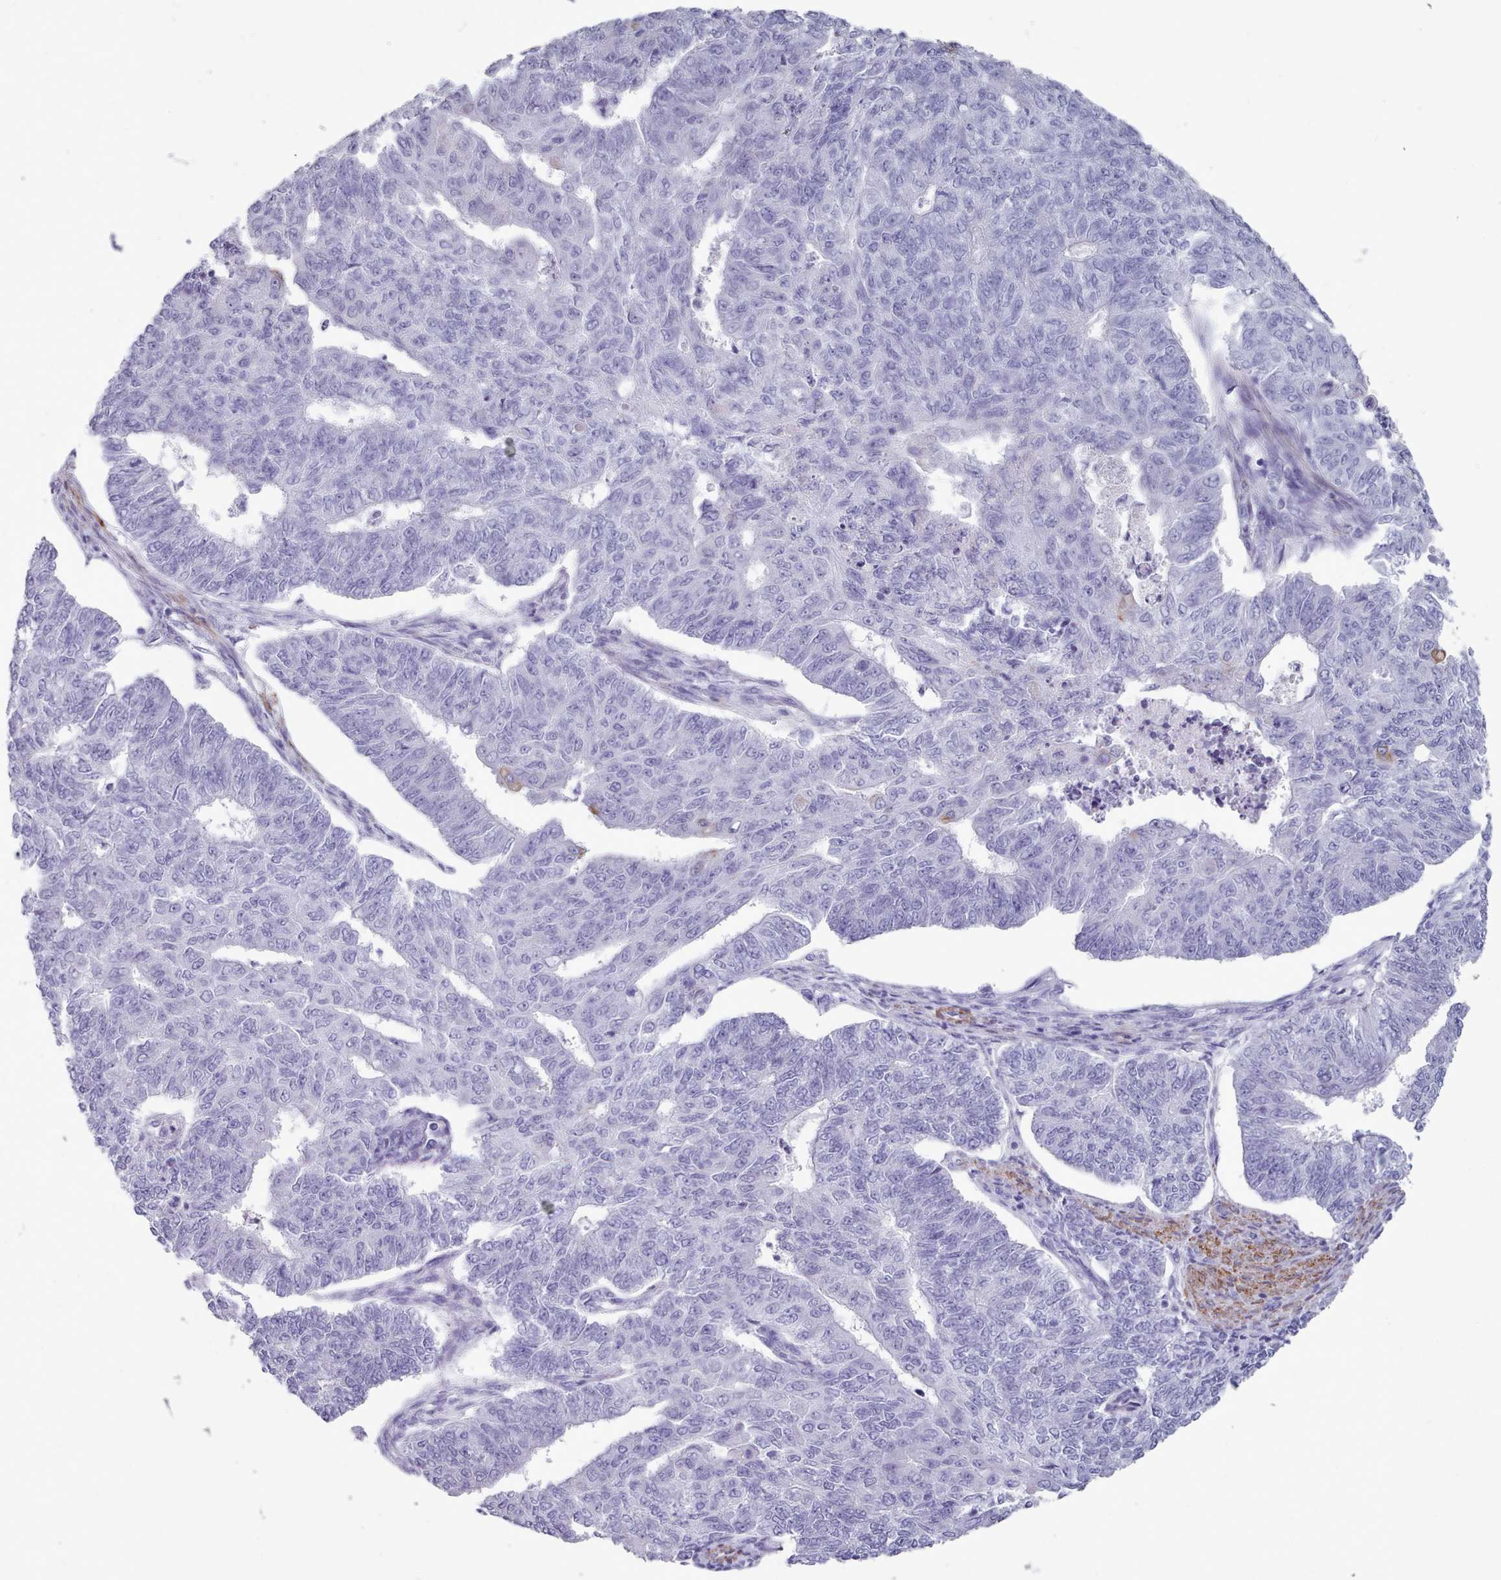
{"staining": {"intensity": "negative", "quantity": "none", "location": "none"}, "tissue": "endometrial cancer", "cell_type": "Tumor cells", "image_type": "cancer", "snomed": [{"axis": "morphology", "description": "Adenocarcinoma, NOS"}, {"axis": "topography", "description": "Endometrium"}], "caption": "IHC of endometrial adenocarcinoma displays no expression in tumor cells. (DAB (3,3'-diaminobenzidine) immunohistochemistry (IHC) visualized using brightfield microscopy, high magnification).", "gene": "FPGS", "patient": {"sex": "female", "age": 32}}